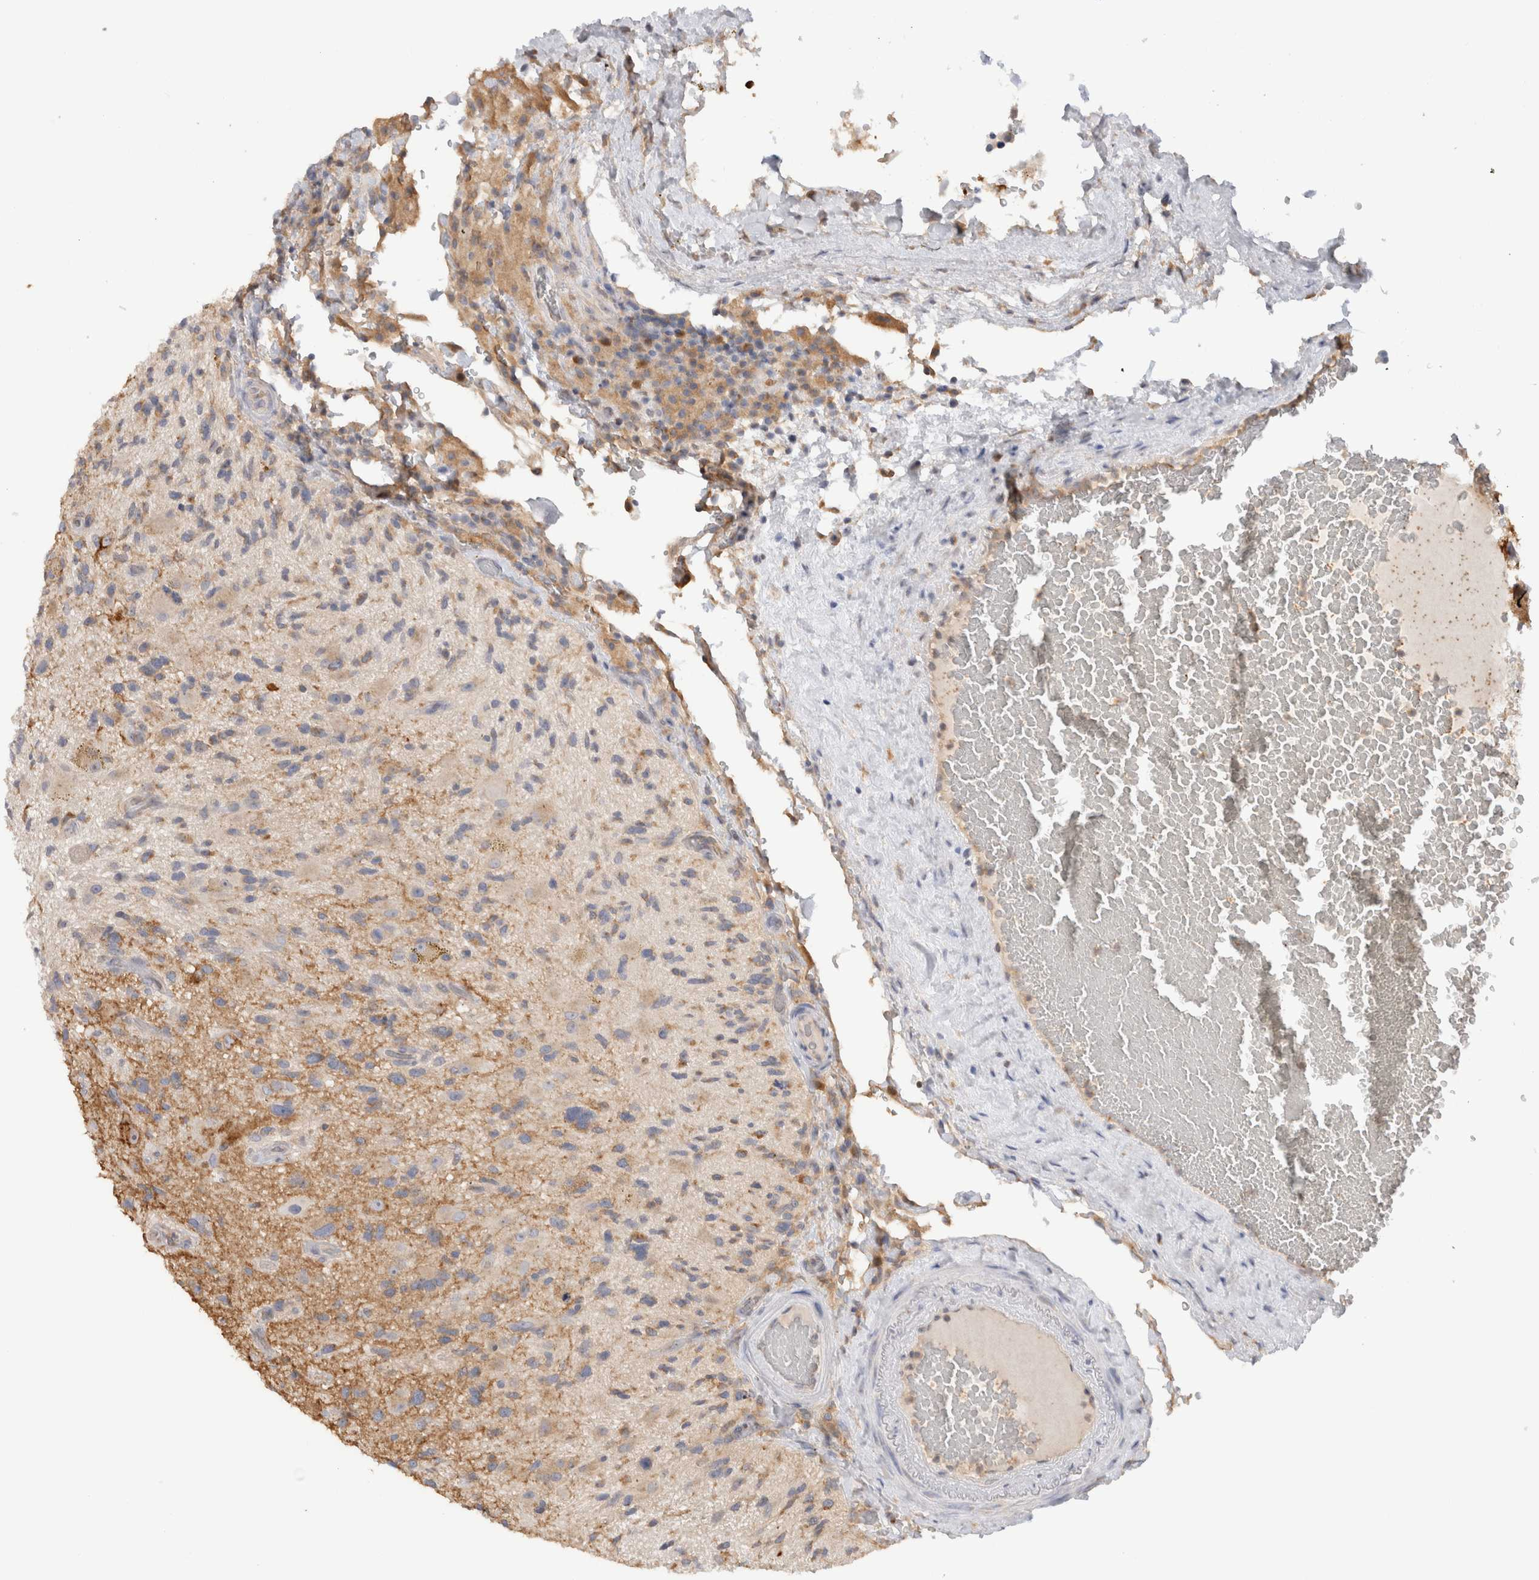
{"staining": {"intensity": "weak", "quantity": "<25%", "location": "cytoplasmic/membranous"}, "tissue": "glioma", "cell_type": "Tumor cells", "image_type": "cancer", "snomed": [{"axis": "morphology", "description": "Glioma, malignant, High grade"}, {"axis": "topography", "description": "Brain"}], "caption": "A micrograph of human malignant glioma (high-grade) is negative for staining in tumor cells. The staining was performed using DAB to visualize the protein expression in brown, while the nuclei were stained in blue with hematoxylin (Magnification: 20x).", "gene": "GAS1", "patient": {"sex": "male", "age": 33}}